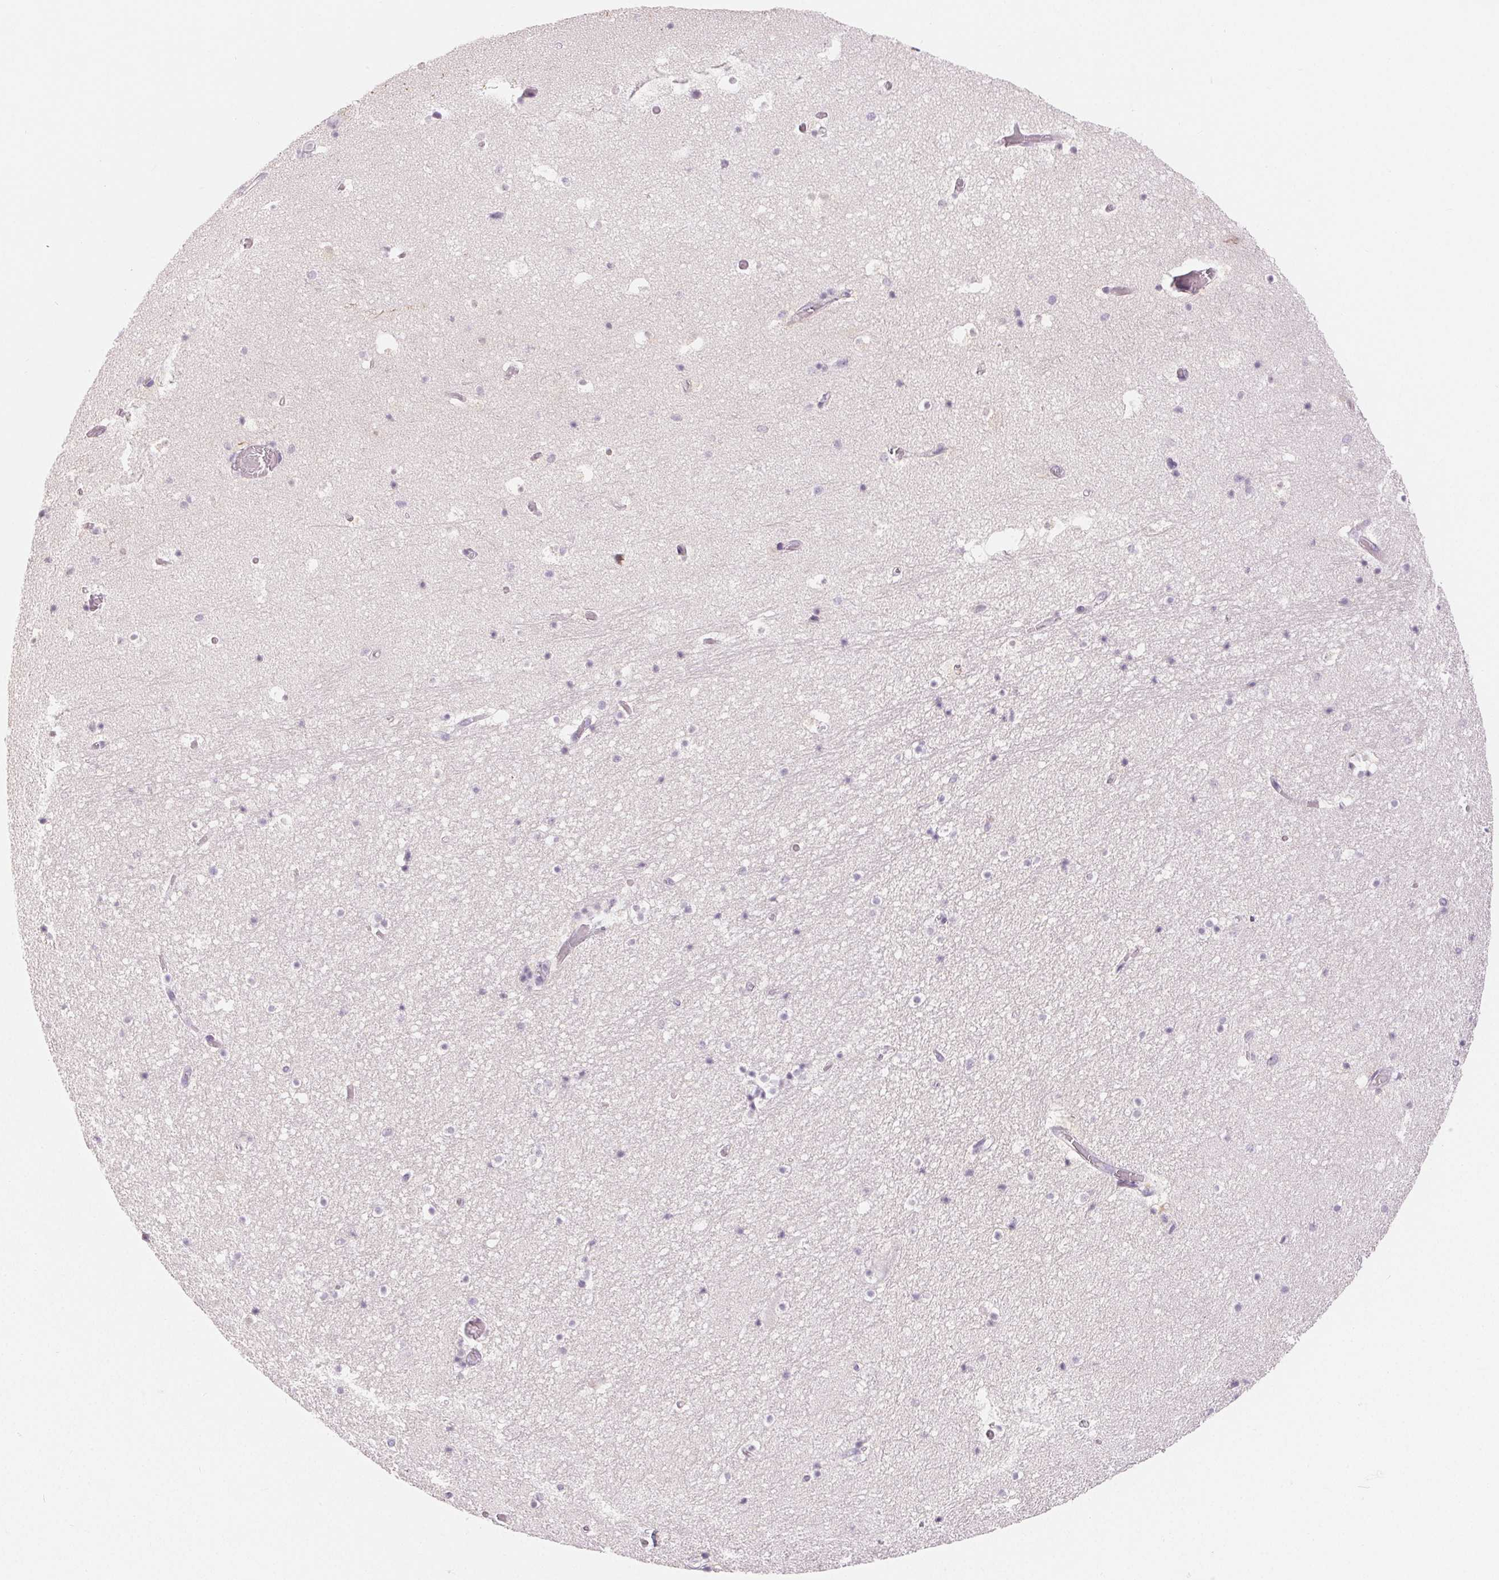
{"staining": {"intensity": "negative", "quantity": "none", "location": "none"}, "tissue": "hippocampus", "cell_type": "Glial cells", "image_type": "normal", "snomed": [{"axis": "morphology", "description": "Normal tissue, NOS"}, {"axis": "topography", "description": "Hippocampus"}], "caption": "Immunohistochemistry (IHC) micrograph of unremarkable human hippocampus stained for a protein (brown), which shows no positivity in glial cells. (DAB IHC, high magnification).", "gene": "SFTPD", "patient": {"sex": "male", "age": 26}}